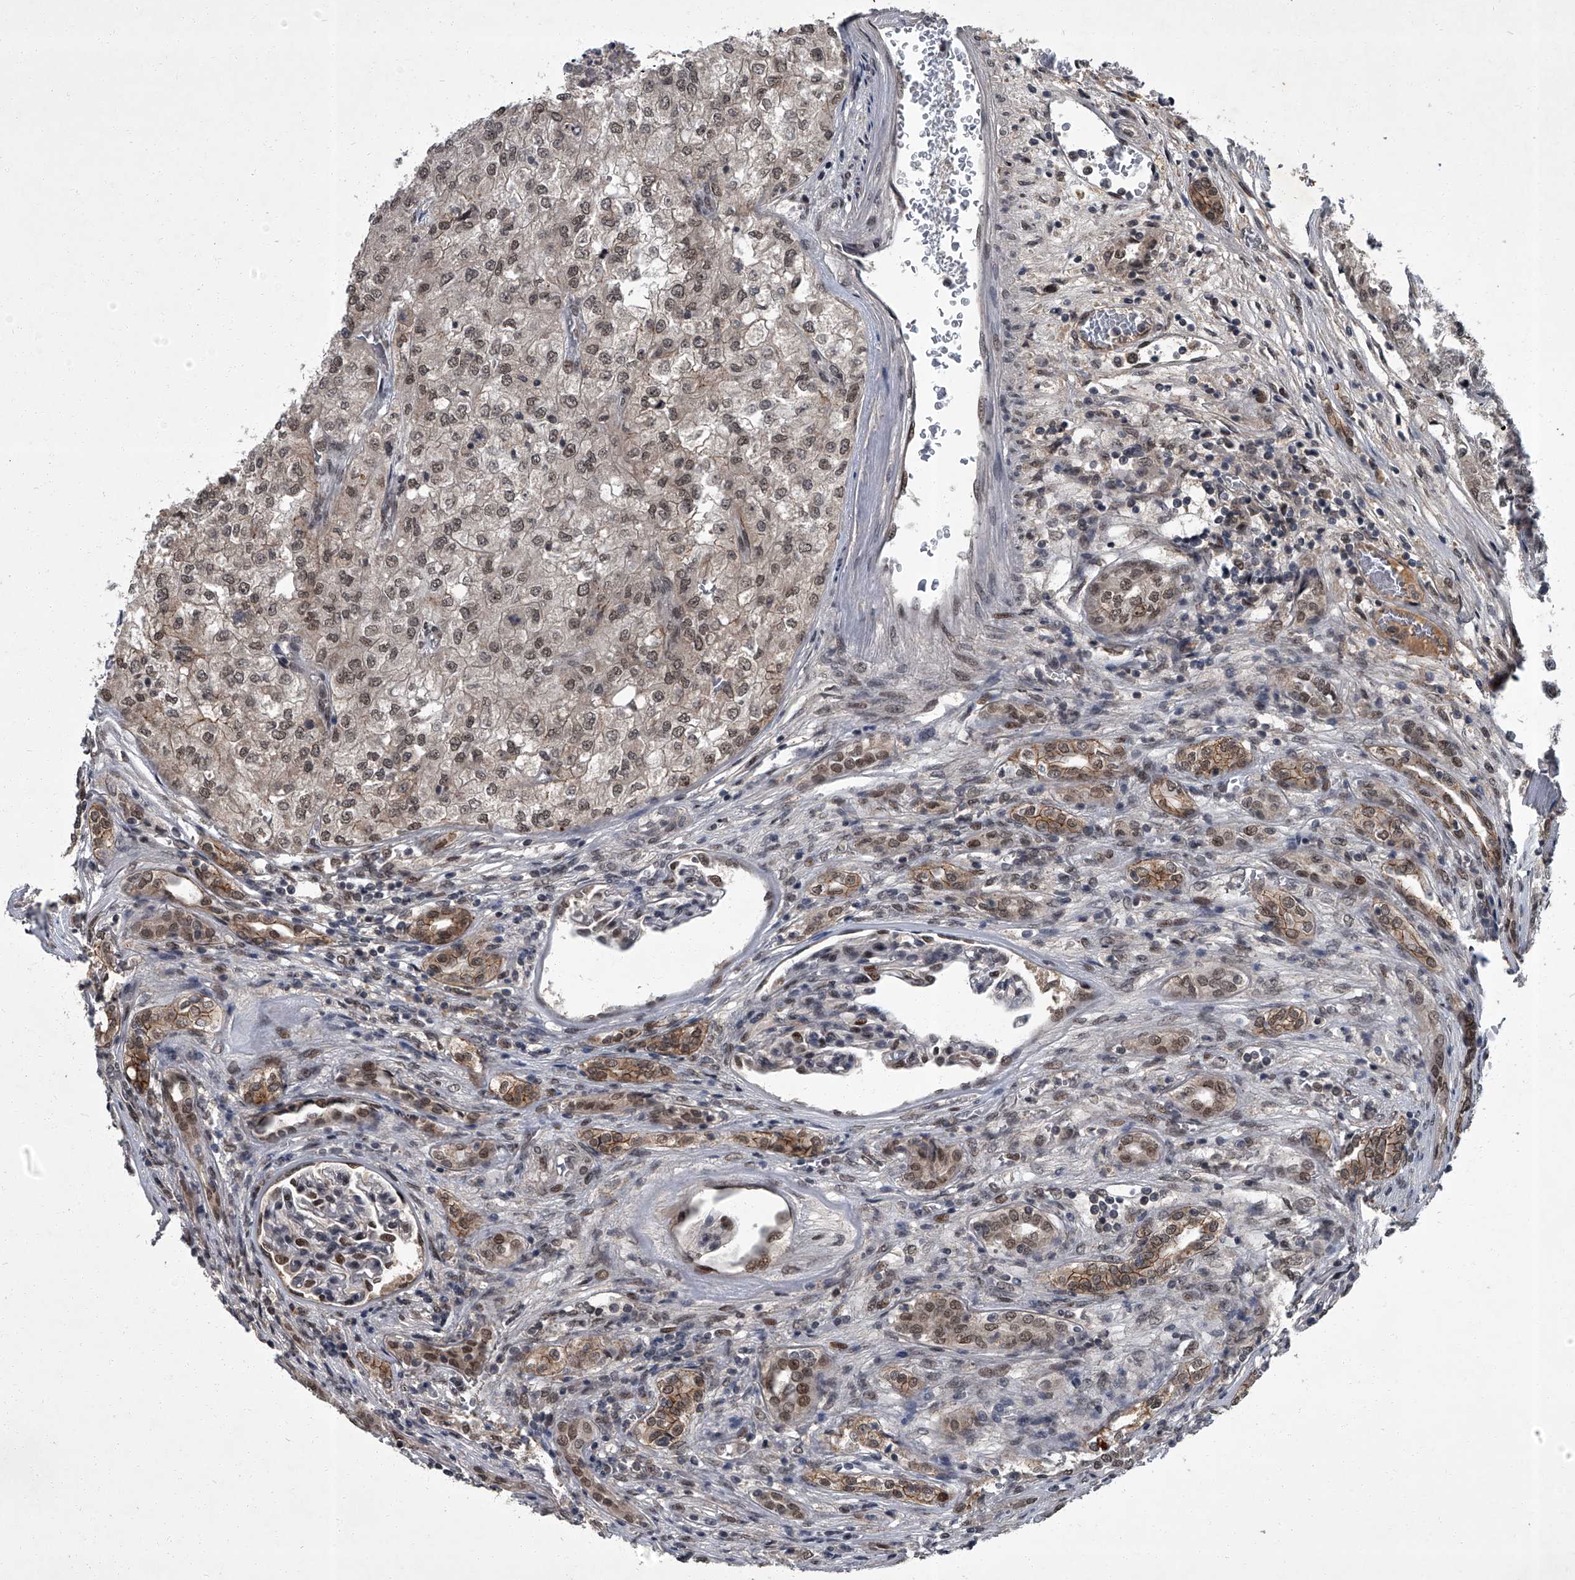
{"staining": {"intensity": "moderate", "quantity": ">75%", "location": "nuclear"}, "tissue": "renal cancer", "cell_type": "Tumor cells", "image_type": "cancer", "snomed": [{"axis": "morphology", "description": "Adenocarcinoma, NOS"}, {"axis": "topography", "description": "Kidney"}], "caption": "Tumor cells show medium levels of moderate nuclear staining in approximately >75% of cells in human renal adenocarcinoma.", "gene": "ZNF518B", "patient": {"sex": "female", "age": 54}}